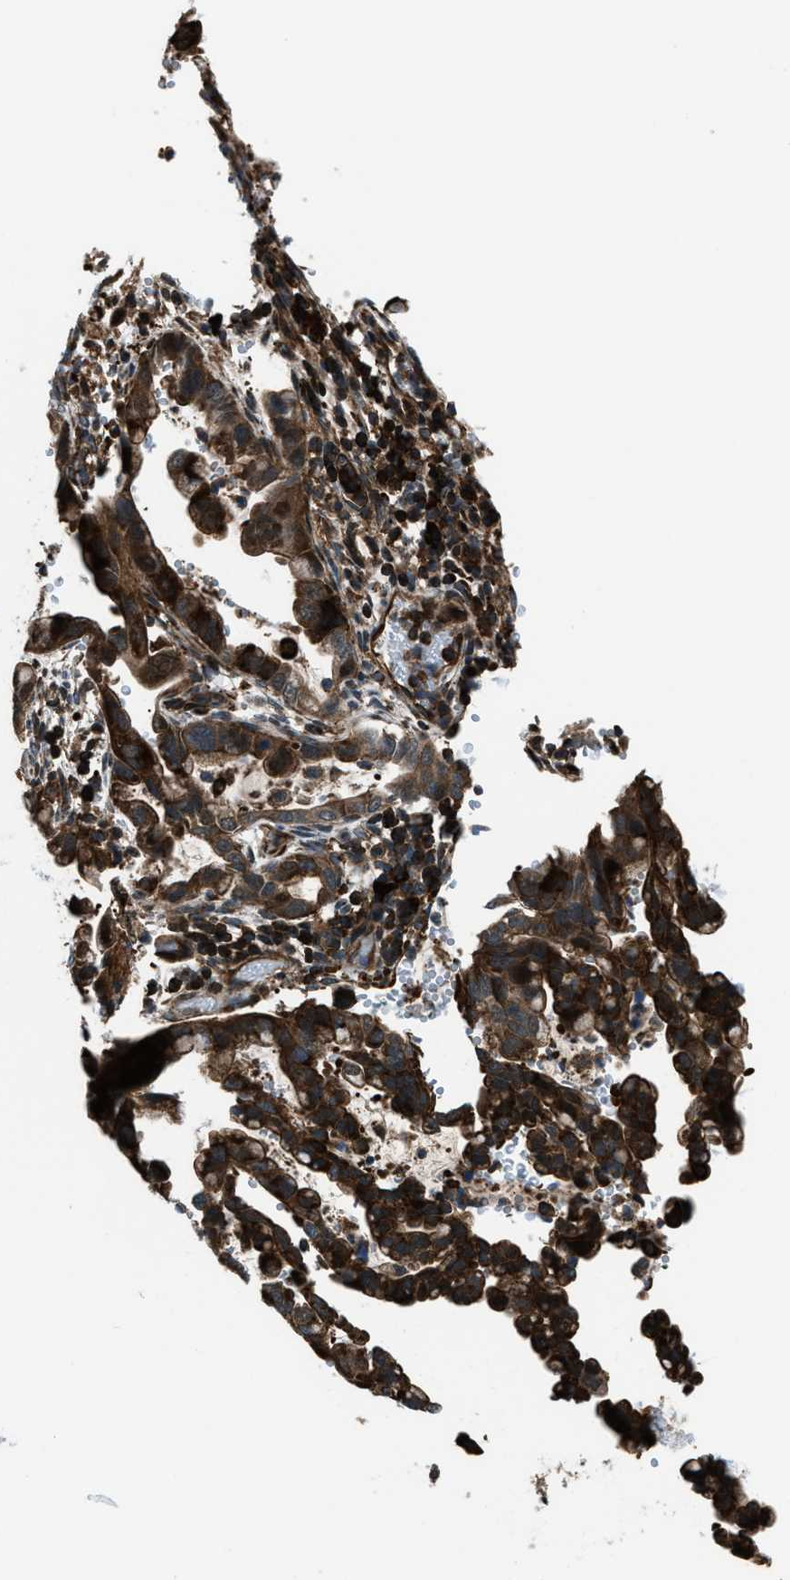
{"staining": {"intensity": "strong", "quantity": ">75%", "location": "cytoplasmic/membranous"}, "tissue": "pancreatic cancer", "cell_type": "Tumor cells", "image_type": "cancer", "snomed": [{"axis": "morphology", "description": "Adenocarcinoma, NOS"}, {"axis": "topography", "description": "Pancreas"}], "caption": "Human pancreatic cancer (adenocarcinoma) stained with a brown dye exhibits strong cytoplasmic/membranous positive expression in approximately >75% of tumor cells.", "gene": "SNX30", "patient": {"sex": "female", "age": 70}}